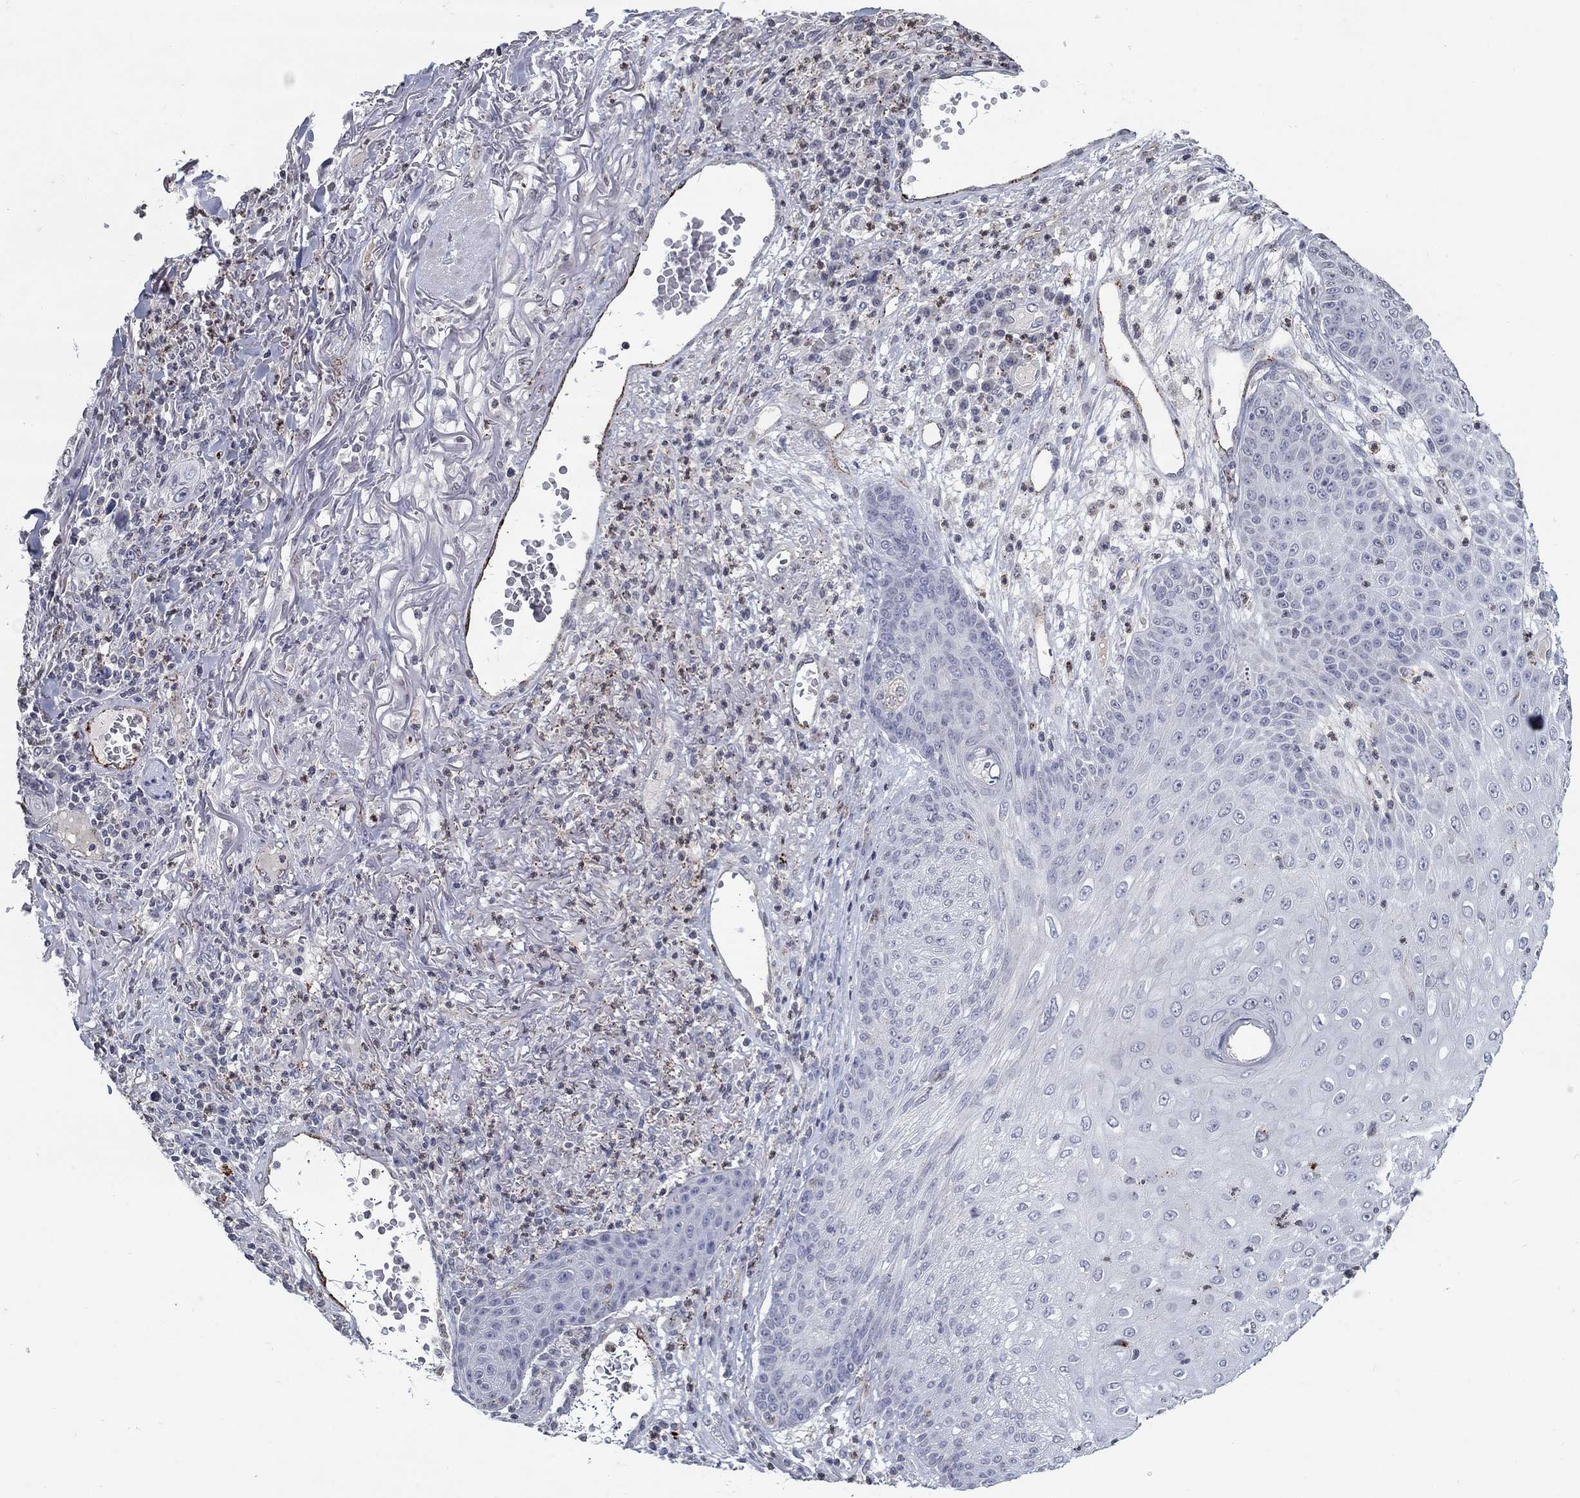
{"staining": {"intensity": "negative", "quantity": "none", "location": "none"}, "tissue": "skin cancer", "cell_type": "Tumor cells", "image_type": "cancer", "snomed": [{"axis": "morphology", "description": "Squamous cell carcinoma, NOS"}, {"axis": "topography", "description": "Skin"}], "caption": "High power microscopy image of an IHC image of skin squamous cell carcinoma, revealing no significant staining in tumor cells.", "gene": "TINAG", "patient": {"sex": "male", "age": 82}}